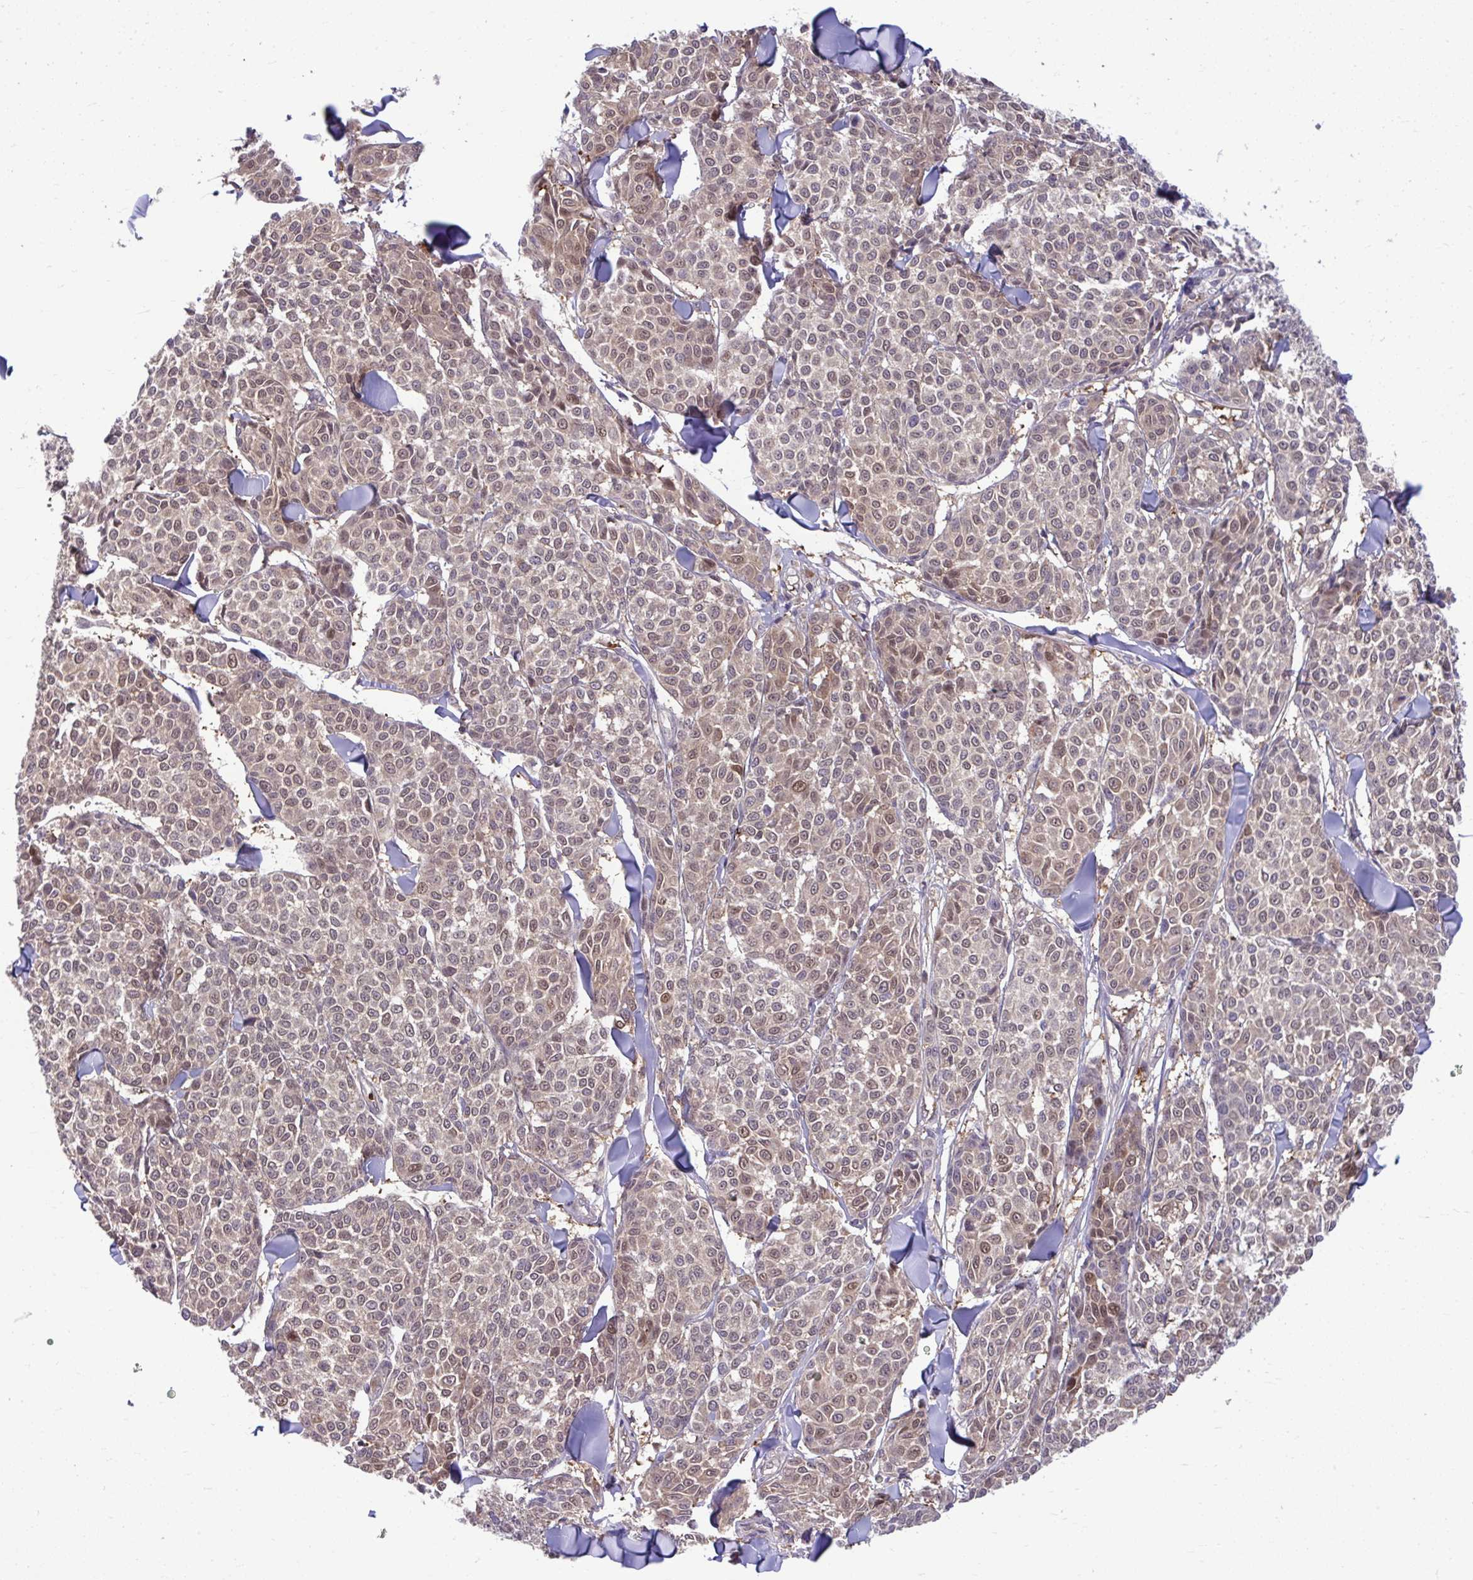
{"staining": {"intensity": "weak", "quantity": ">75%", "location": "cytoplasmic/membranous"}, "tissue": "melanoma", "cell_type": "Tumor cells", "image_type": "cancer", "snomed": [{"axis": "morphology", "description": "Malignant melanoma, NOS"}, {"axis": "topography", "description": "Skin"}], "caption": "A photomicrograph of human malignant melanoma stained for a protein reveals weak cytoplasmic/membranous brown staining in tumor cells. The staining is performed using DAB brown chromogen to label protein expression. The nuclei are counter-stained blue using hematoxylin.", "gene": "PCDHB7", "patient": {"sex": "male", "age": 46}}